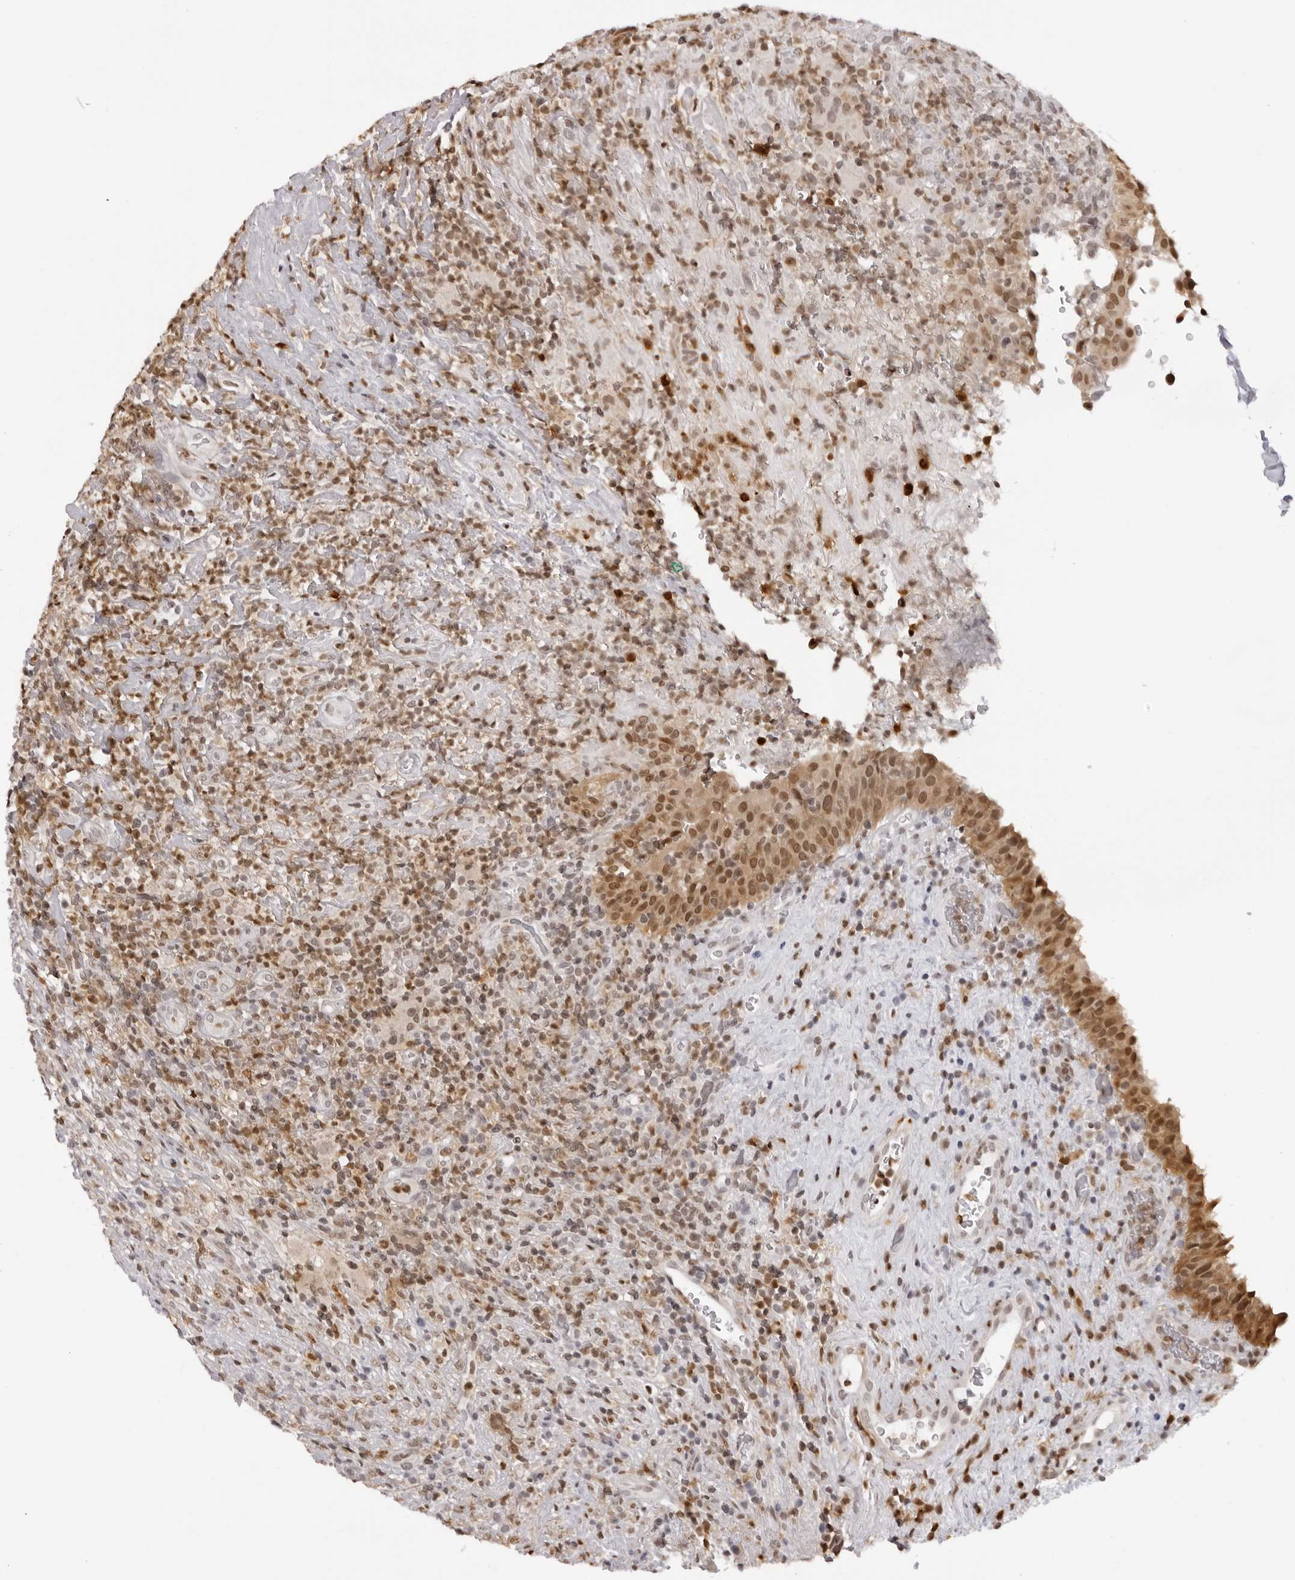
{"staining": {"intensity": "strong", "quantity": ">75%", "location": "cytoplasmic/membranous,nuclear"}, "tissue": "urinary bladder", "cell_type": "Urothelial cells", "image_type": "normal", "snomed": [{"axis": "morphology", "description": "Normal tissue, NOS"}, {"axis": "morphology", "description": "Inflammation, NOS"}, {"axis": "topography", "description": "Urinary bladder"}], "caption": "Immunohistochemistry of unremarkable urinary bladder displays high levels of strong cytoplasmic/membranous,nuclear staining in about >75% of urothelial cells. (DAB (3,3'-diaminobenzidine) IHC with brightfield microscopy, high magnification).", "gene": "HSPA4", "patient": {"sex": "female", "age": 75}}